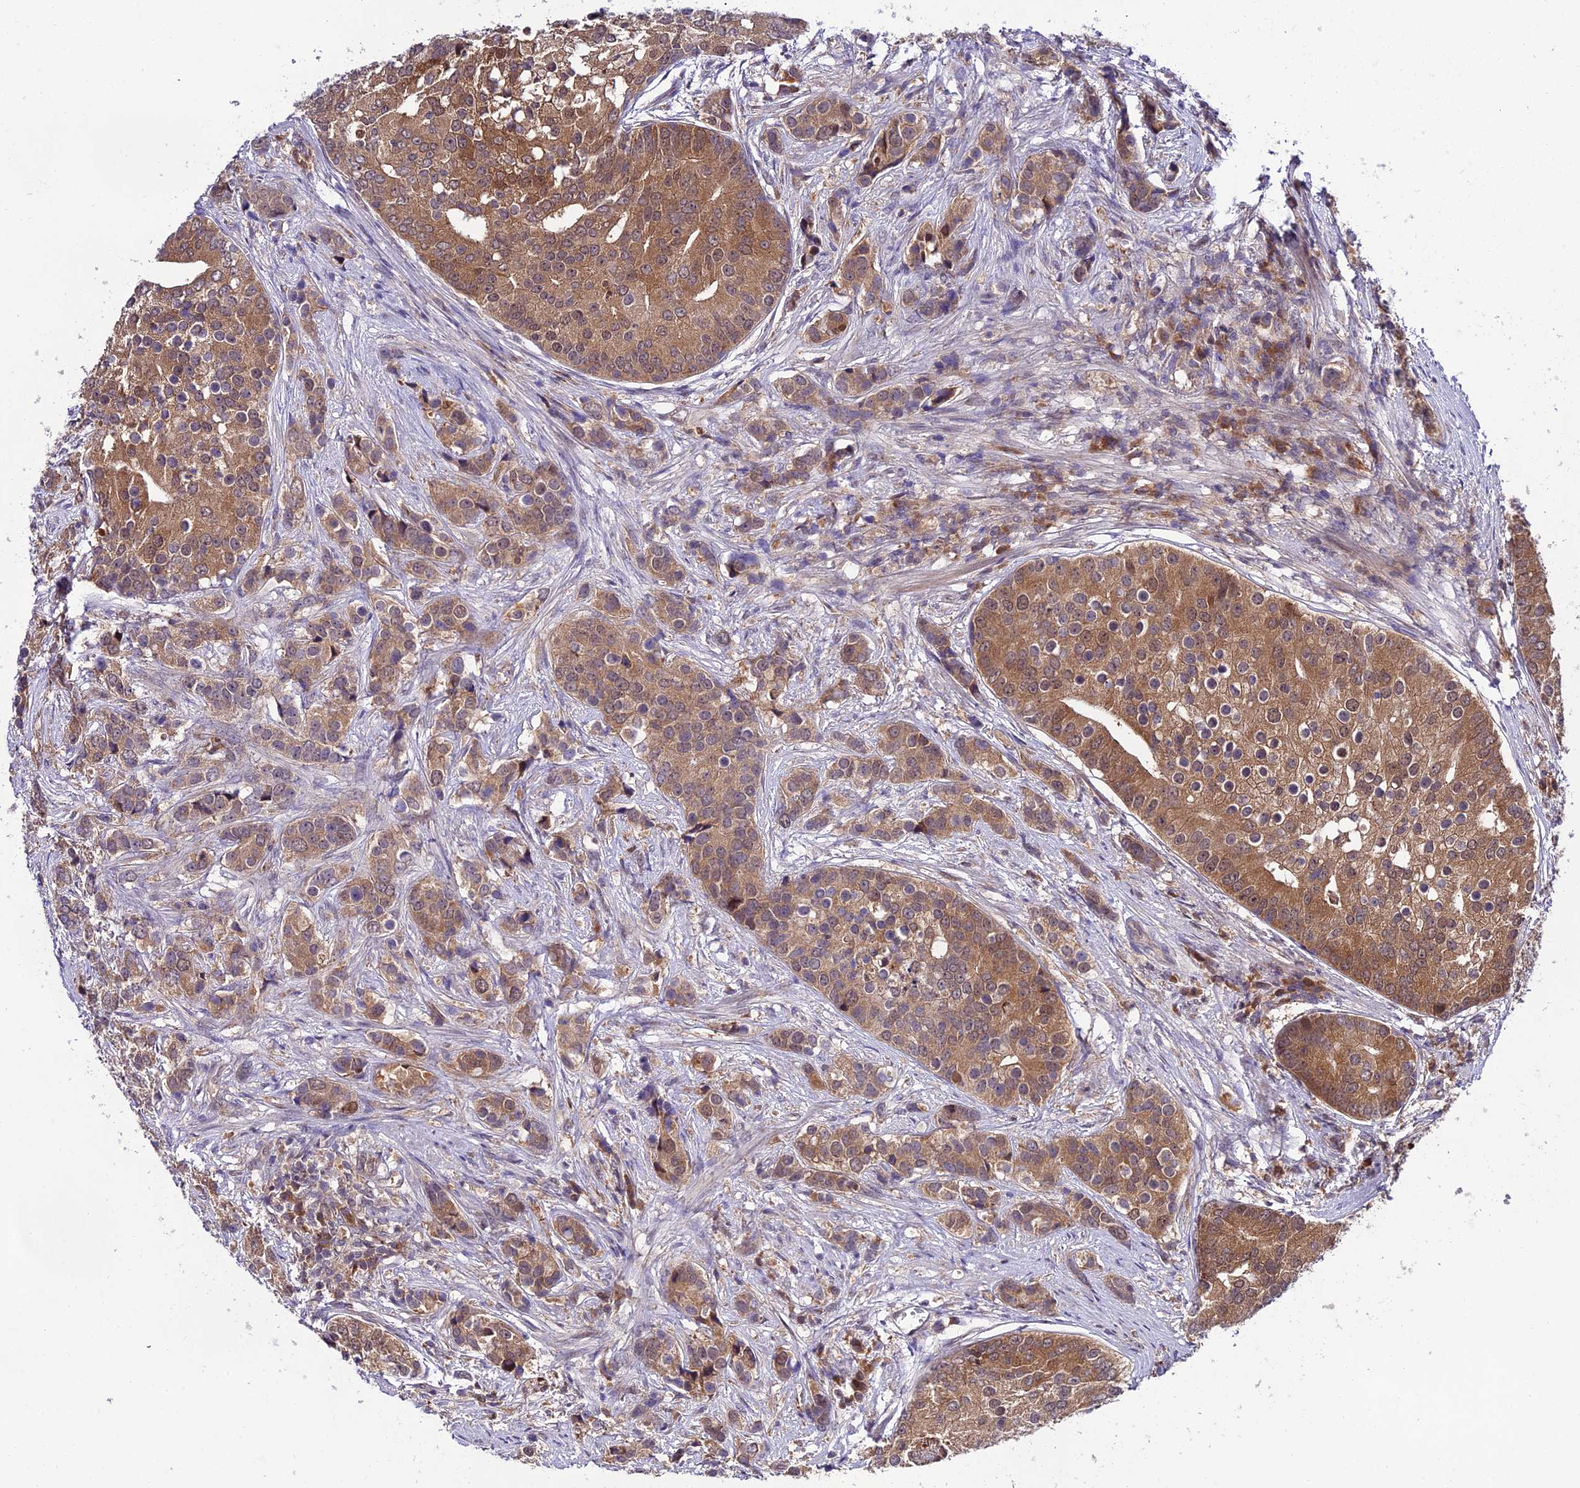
{"staining": {"intensity": "moderate", "quantity": ">75%", "location": "cytoplasmic/membranous"}, "tissue": "prostate cancer", "cell_type": "Tumor cells", "image_type": "cancer", "snomed": [{"axis": "morphology", "description": "Adenocarcinoma, High grade"}, {"axis": "topography", "description": "Prostate"}], "caption": "Moderate cytoplasmic/membranous protein expression is appreciated in approximately >75% of tumor cells in prostate cancer.", "gene": "TRIM40", "patient": {"sex": "male", "age": 62}}